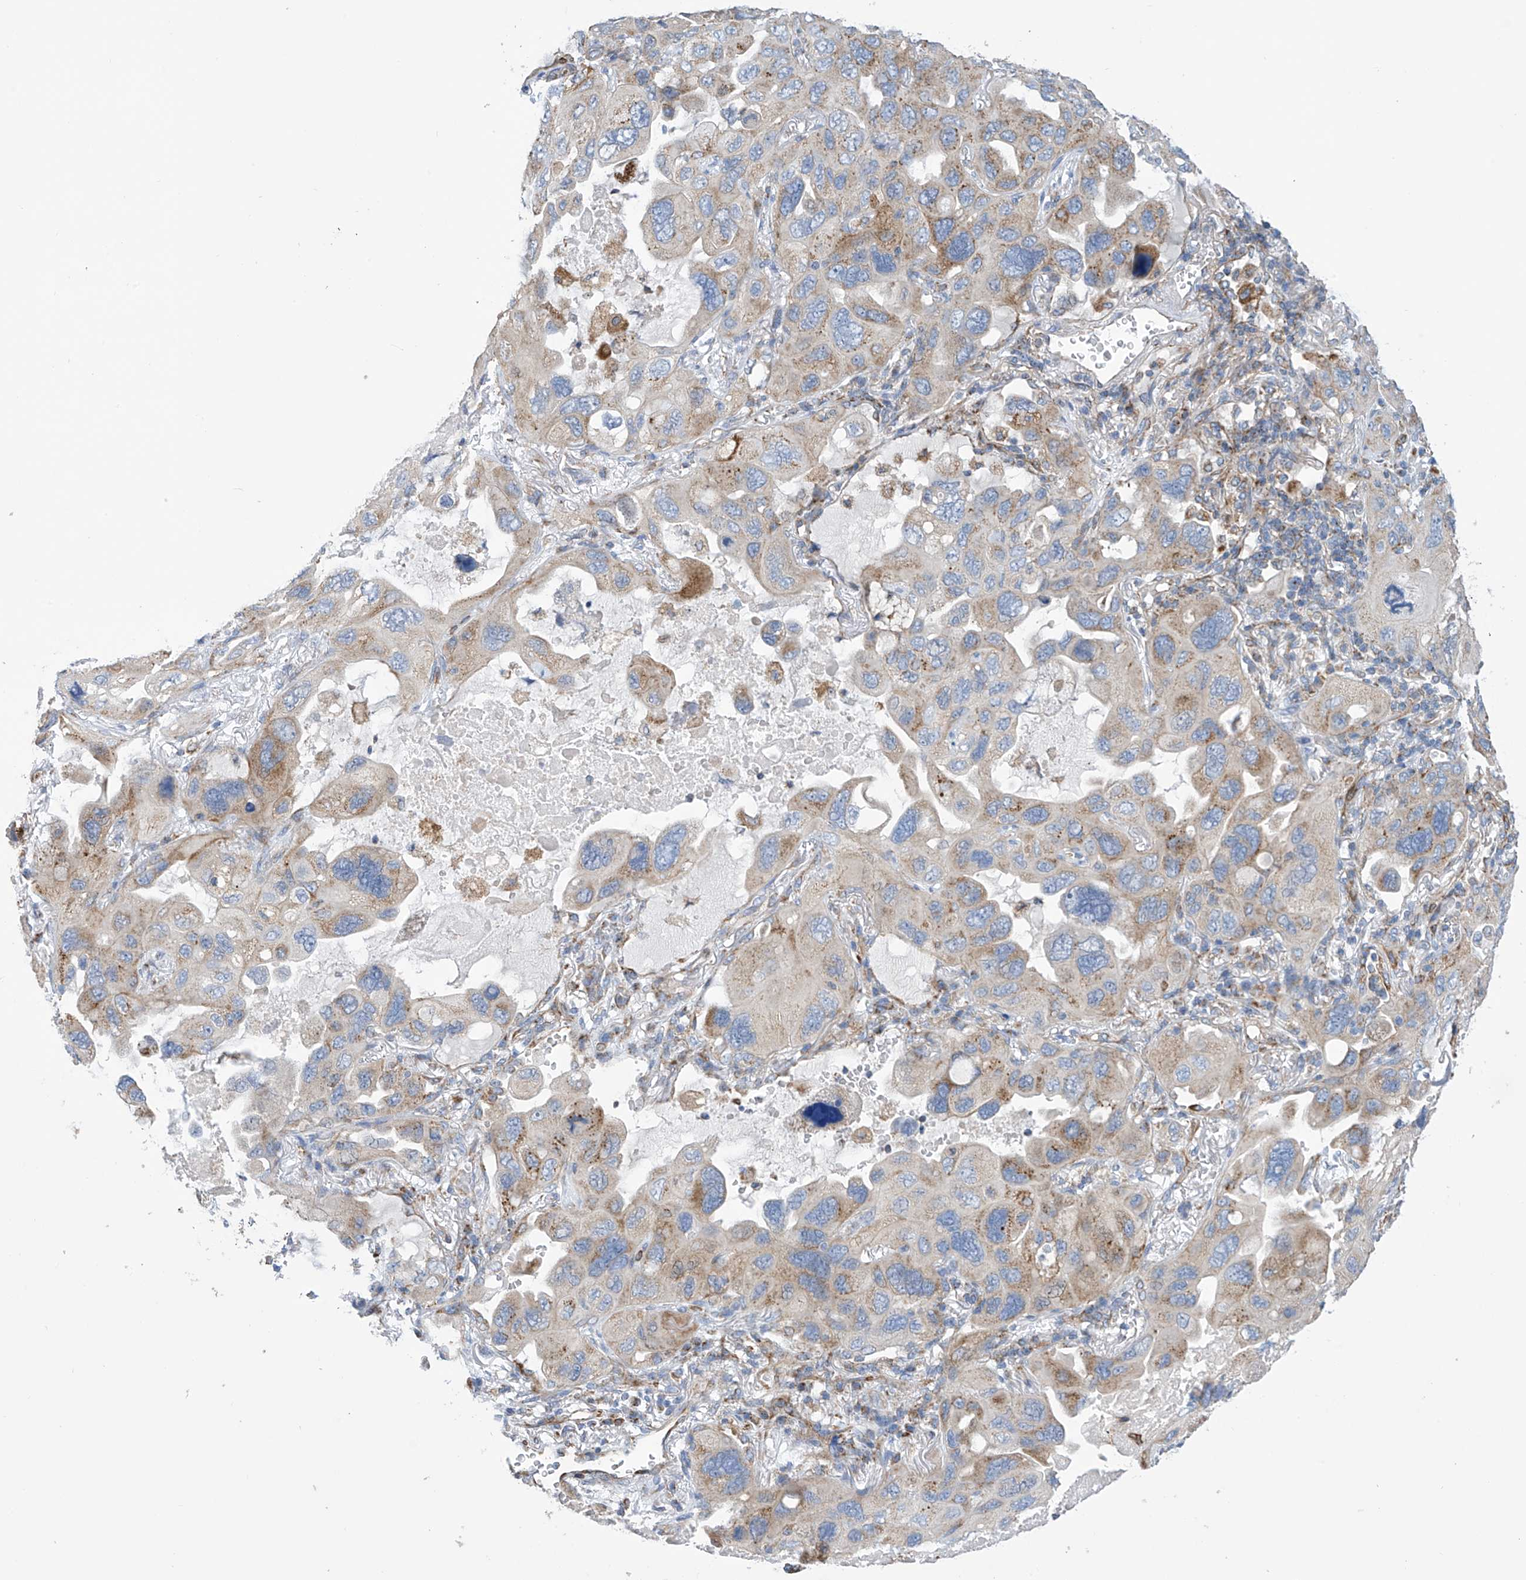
{"staining": {"intensity": "moderate", "quantity": "<25%", "location": "cytoplasmic/membranous"}, "tissue": "lung cancer", "cell_type": "Tumor cells", "image_type": "cancer", "snomed": [{"axis": "morphology", "description": "Squamous cell carcinoma, NOS"}, {"axis": "topography", "description": "Lung"}], "caption": "Protein staining reveals moderate cytoplasmic/membranous positivity in about <25% of tumor cells in lung cancer.", "gene": "EIF5B", "patient": {"sex": "female", "age": 73}}